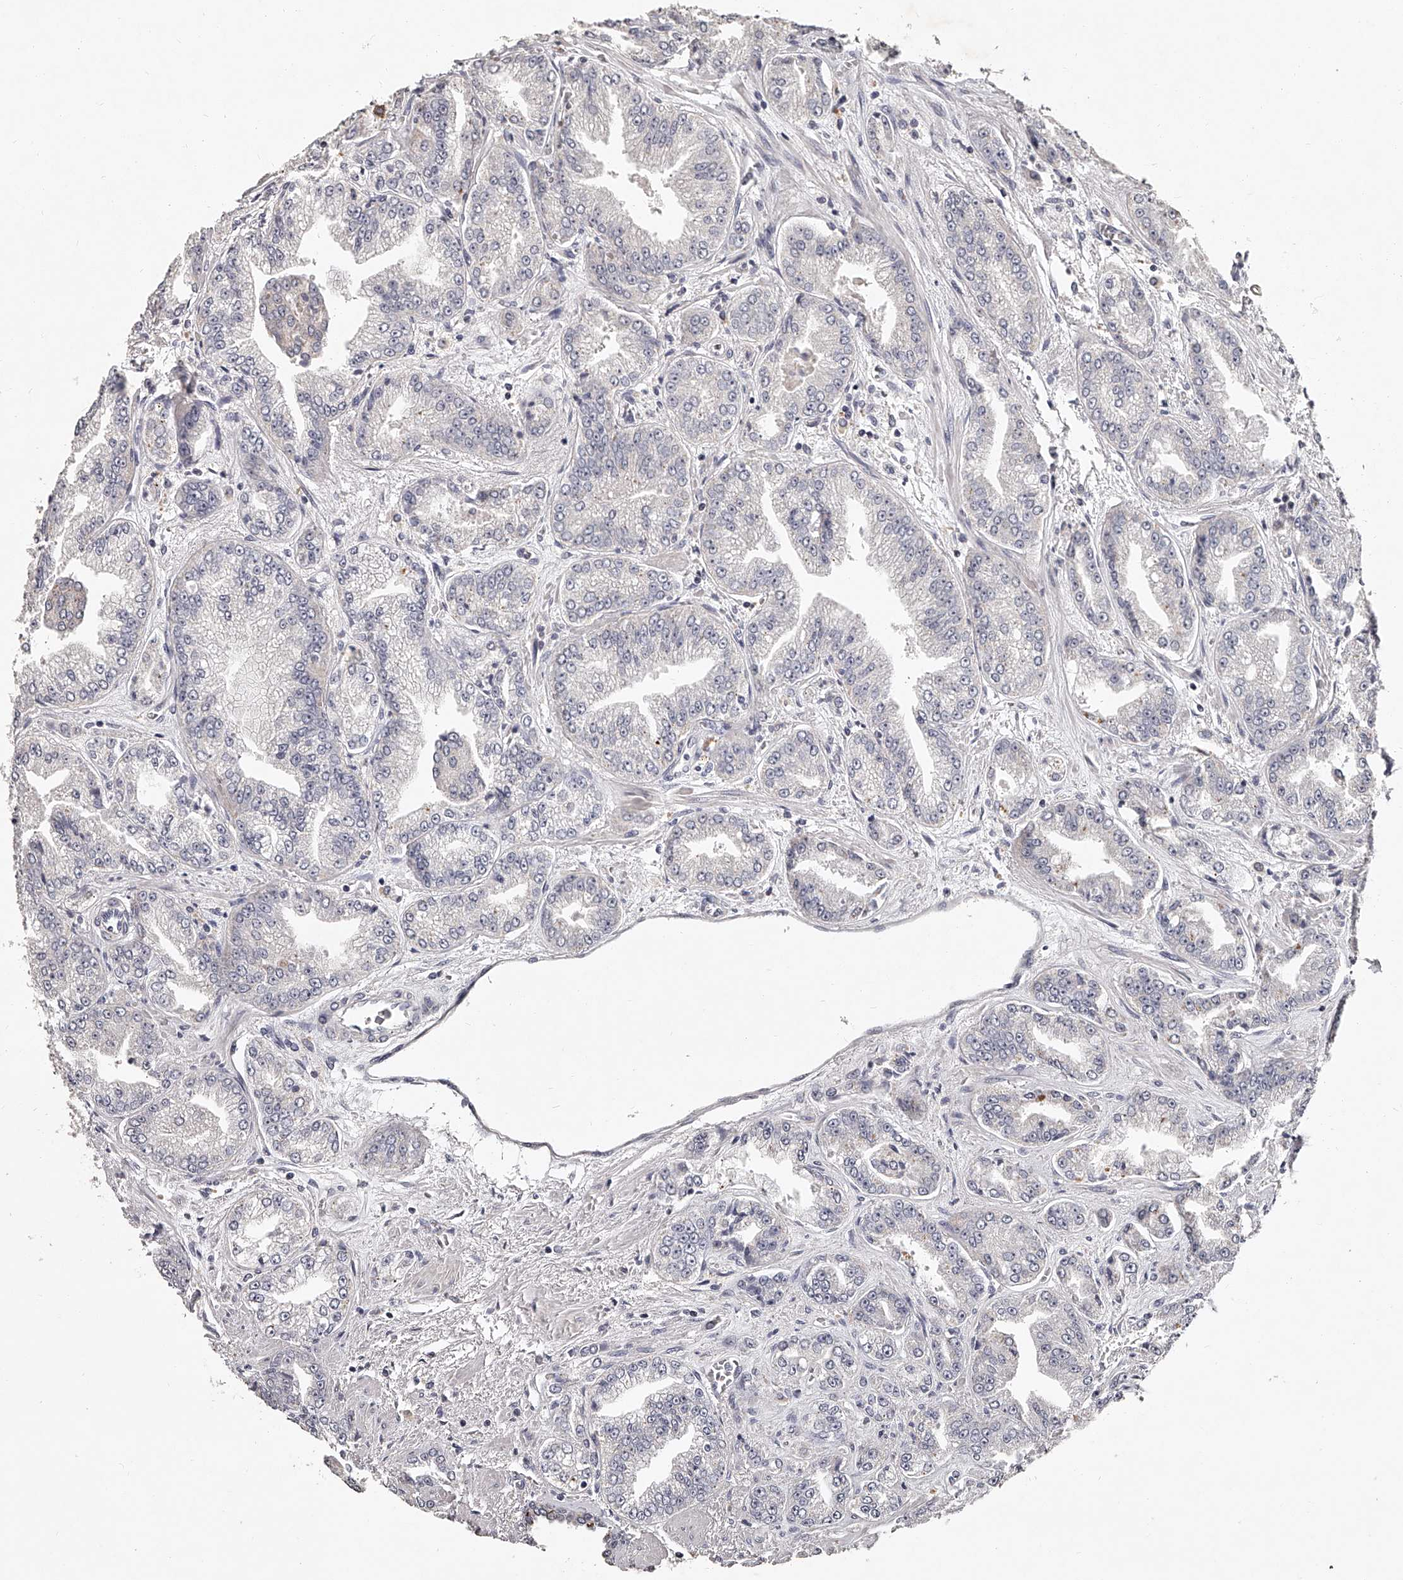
{"staining": {"intensity": "negative", "quantity": "none", "location": "none"}, "tissue": "prostate cancer", "cell_type": "Tumor cells", "image_type": "cancer", "snomed": [{"axis": "morphology", "description": "Adenocarcinoma, High grade"}, {"axis": "topography", "description": "Prostate"}], "caption": "Prostate high-grade adenocarcinoma was stained to show a protein in brown. There is no significant positivity in tumor cells.", "gene": "NT5DC1", "patient": {"sex": "male", "age": 71}}